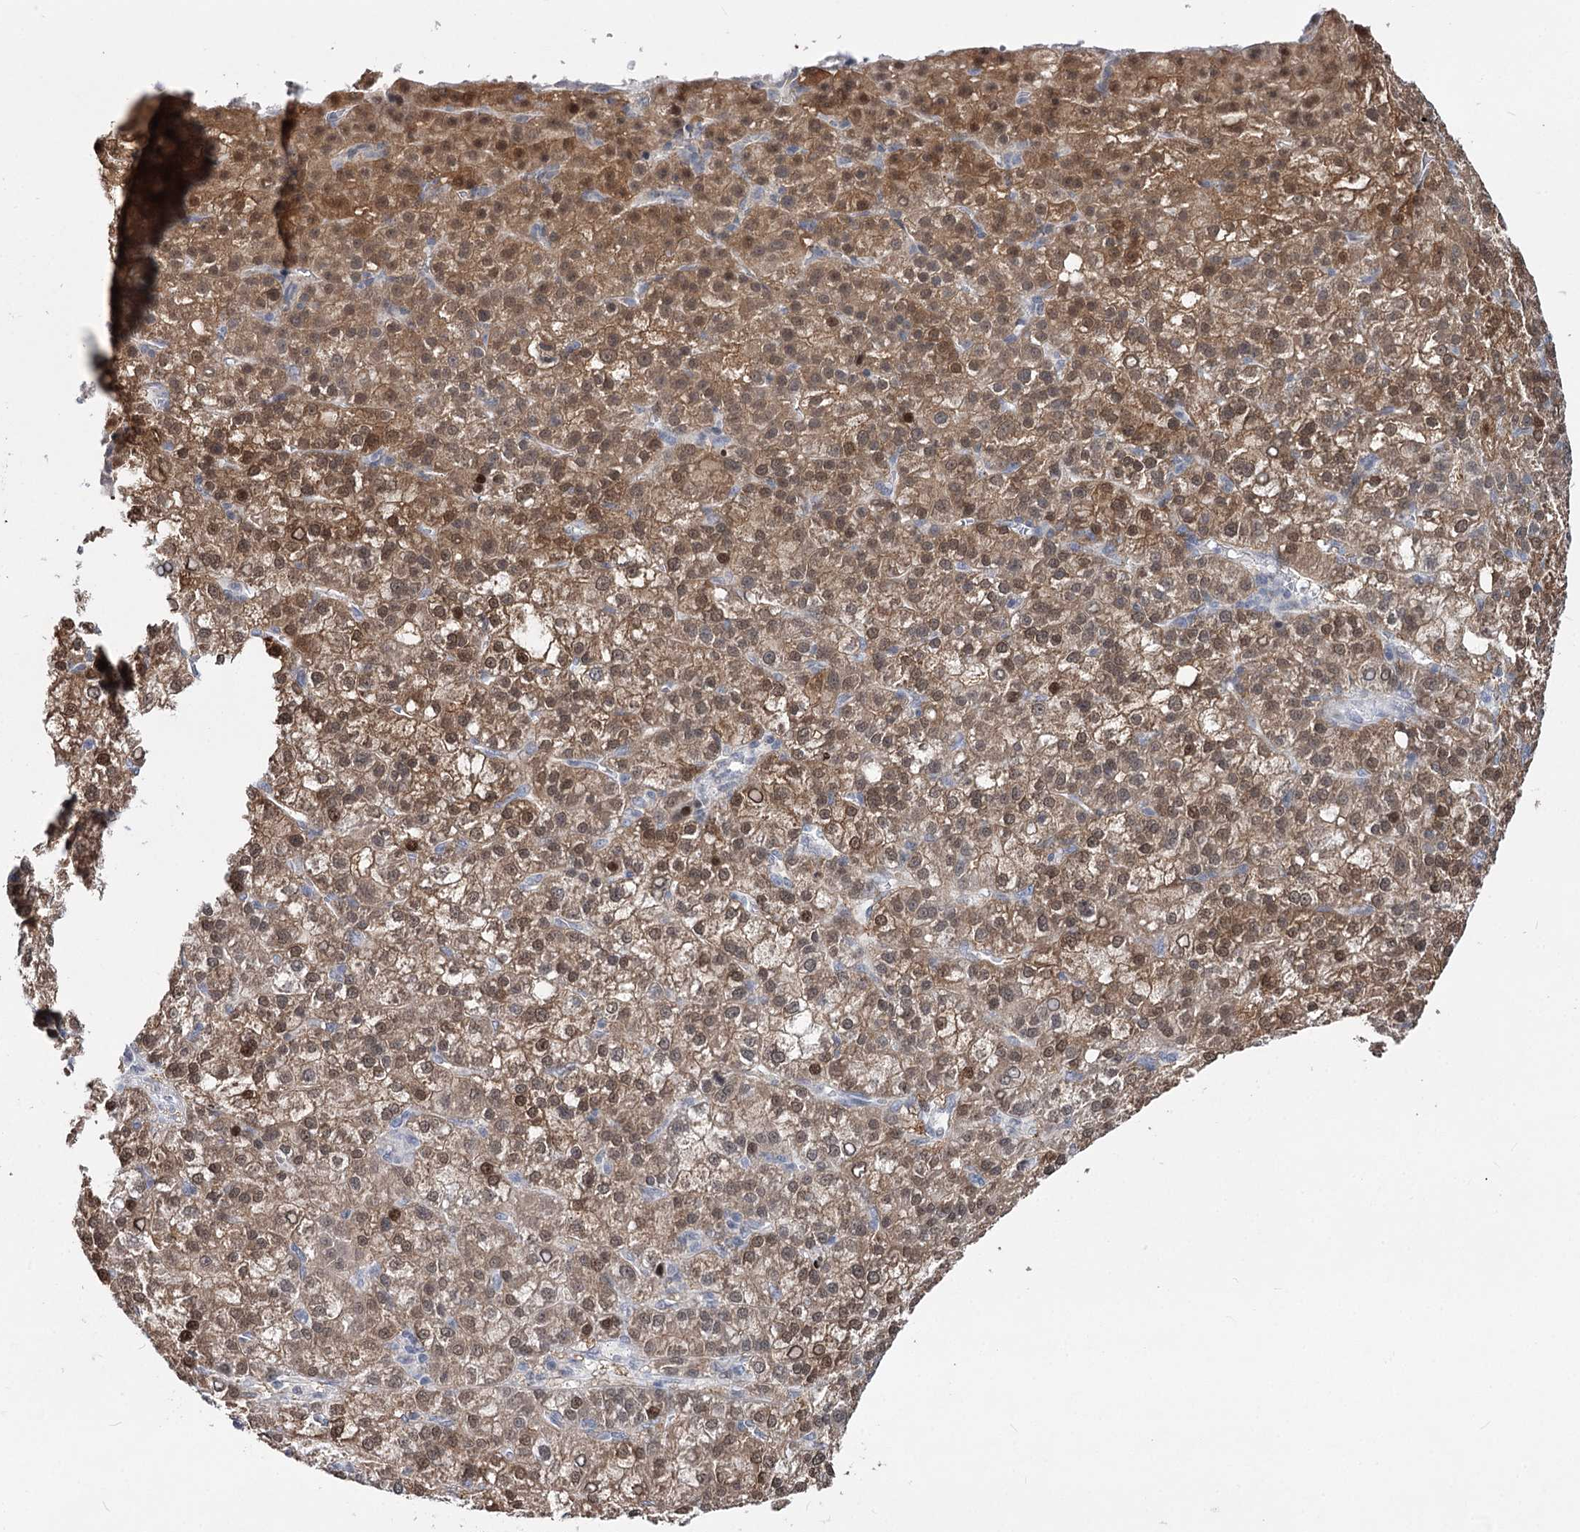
{"staining": {"intensity": "moderate", "quantity": ">75%", "location": "cytoplasmic/membranous,nuclear"}, "tissue": "liver cancer", "cell_type": "Tumor cells", "image_type": "cancer", "snomed": [{"axis": "morphology", "description": "Carcinoma, Hepatocellular, NOS"}, {"axis": "topography", "description": "Liver"}], "caption": "The micrograph reveals a brown stain indicating the presence of a protein in the cytoplasmic/membranous and nuclear of tumor cells in hepatocellular carcinoma (liver). (Stains: DAB in brown, nuclei in blue, Microscopy: brightfield microscopy at high magnification).", "gene": "PTGR1", "patient": {"sex": "female", "age": 58}}